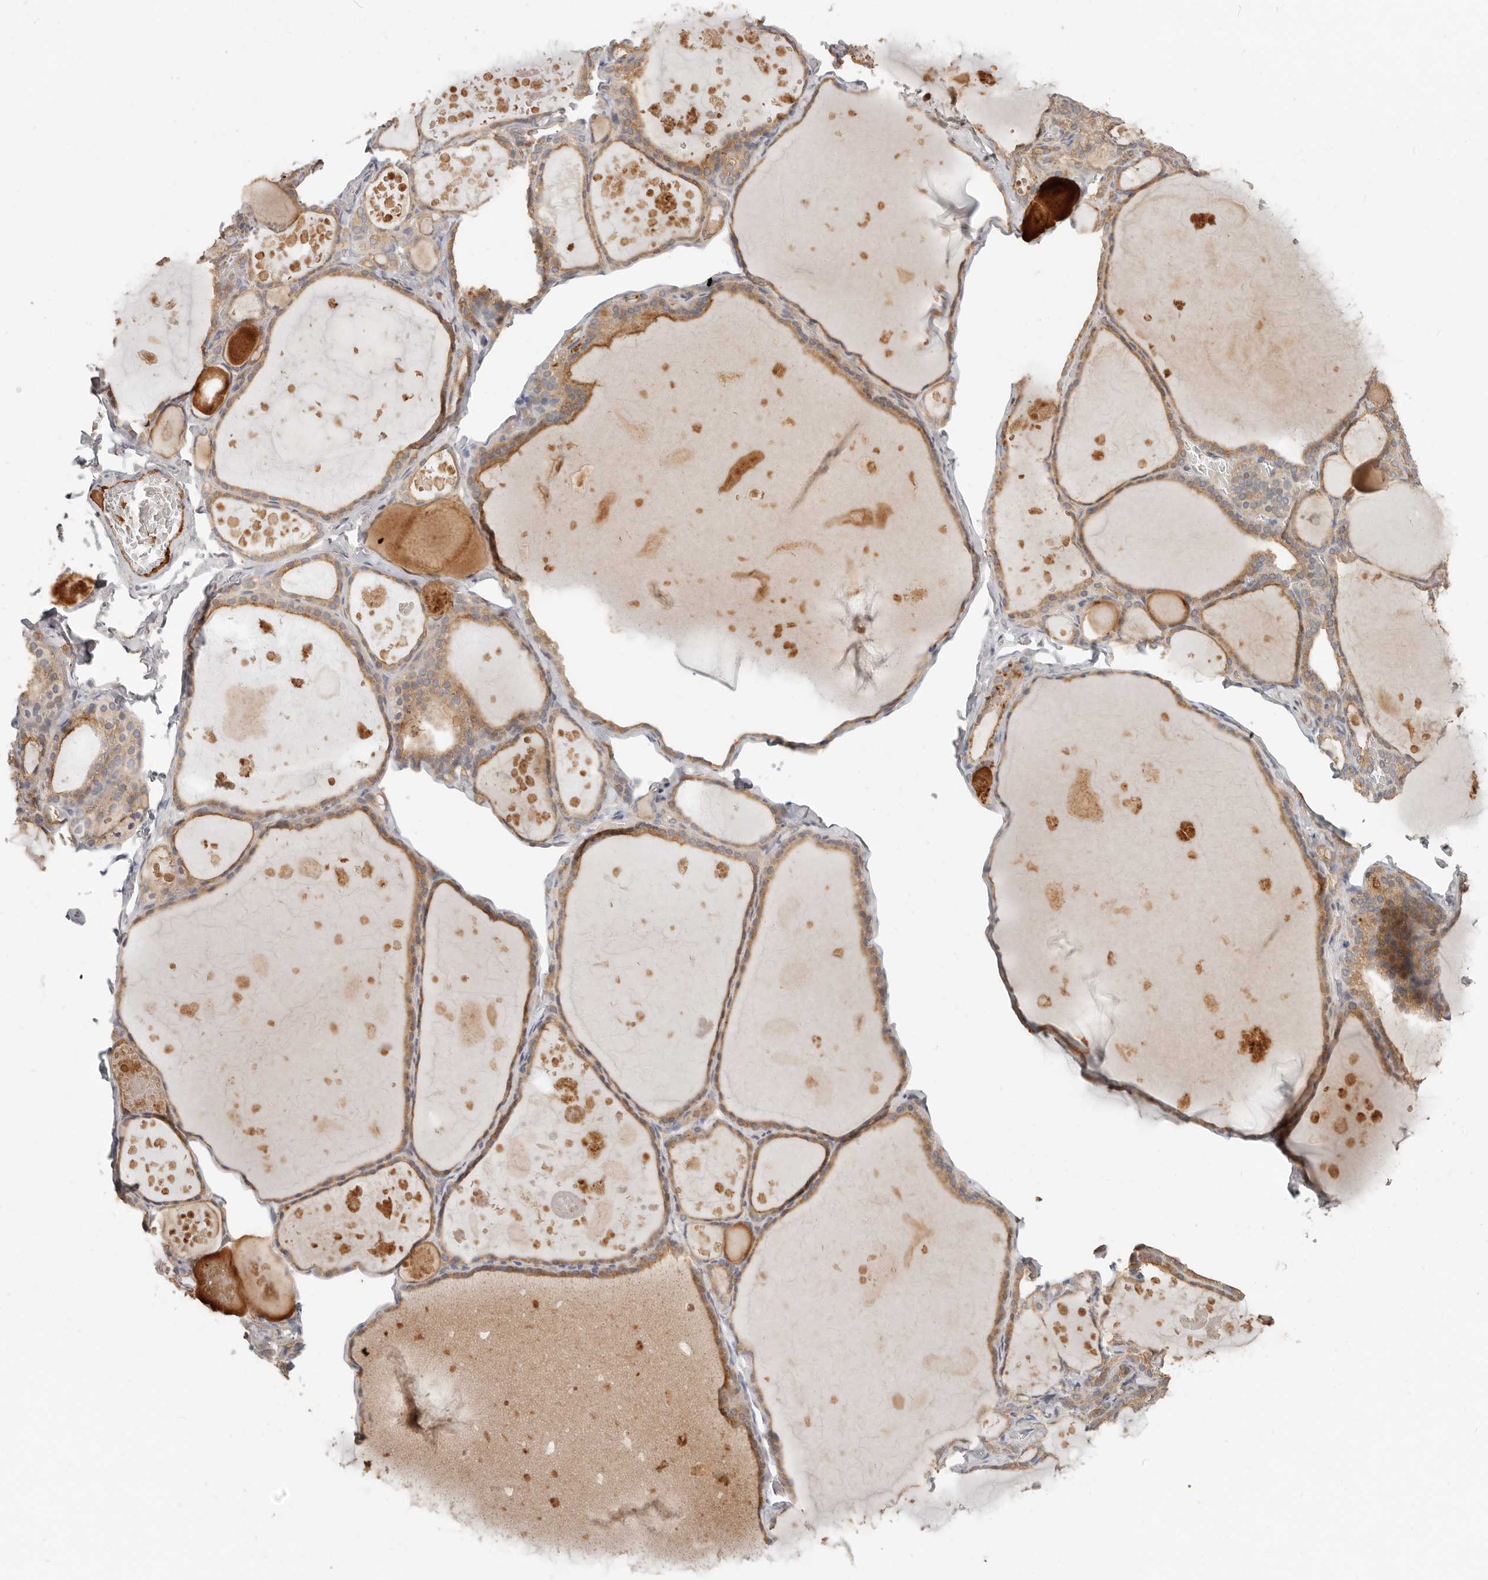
{"staining": {"intensity": "moderate", "quantity": ">75%", "location": "cytoplasmic/membranous"}, "tissue": "thyroid gland", "cell_type": "Glandular cells", "image_type": "normal", "snomed": [{"axis": "morphology", "description": "Normal tissue, NOS"}, {"axis": "topography", "description": "Thyroid gland"}], "caption": "Immunohistochemical staining of unremarkable human thyroid gland demonstrates moderate cytoplasmic/membranous protein staining in about >75% of glandular cells.", "gene": "MTFR2", "patient": {"sex": "male", "age": 56}}